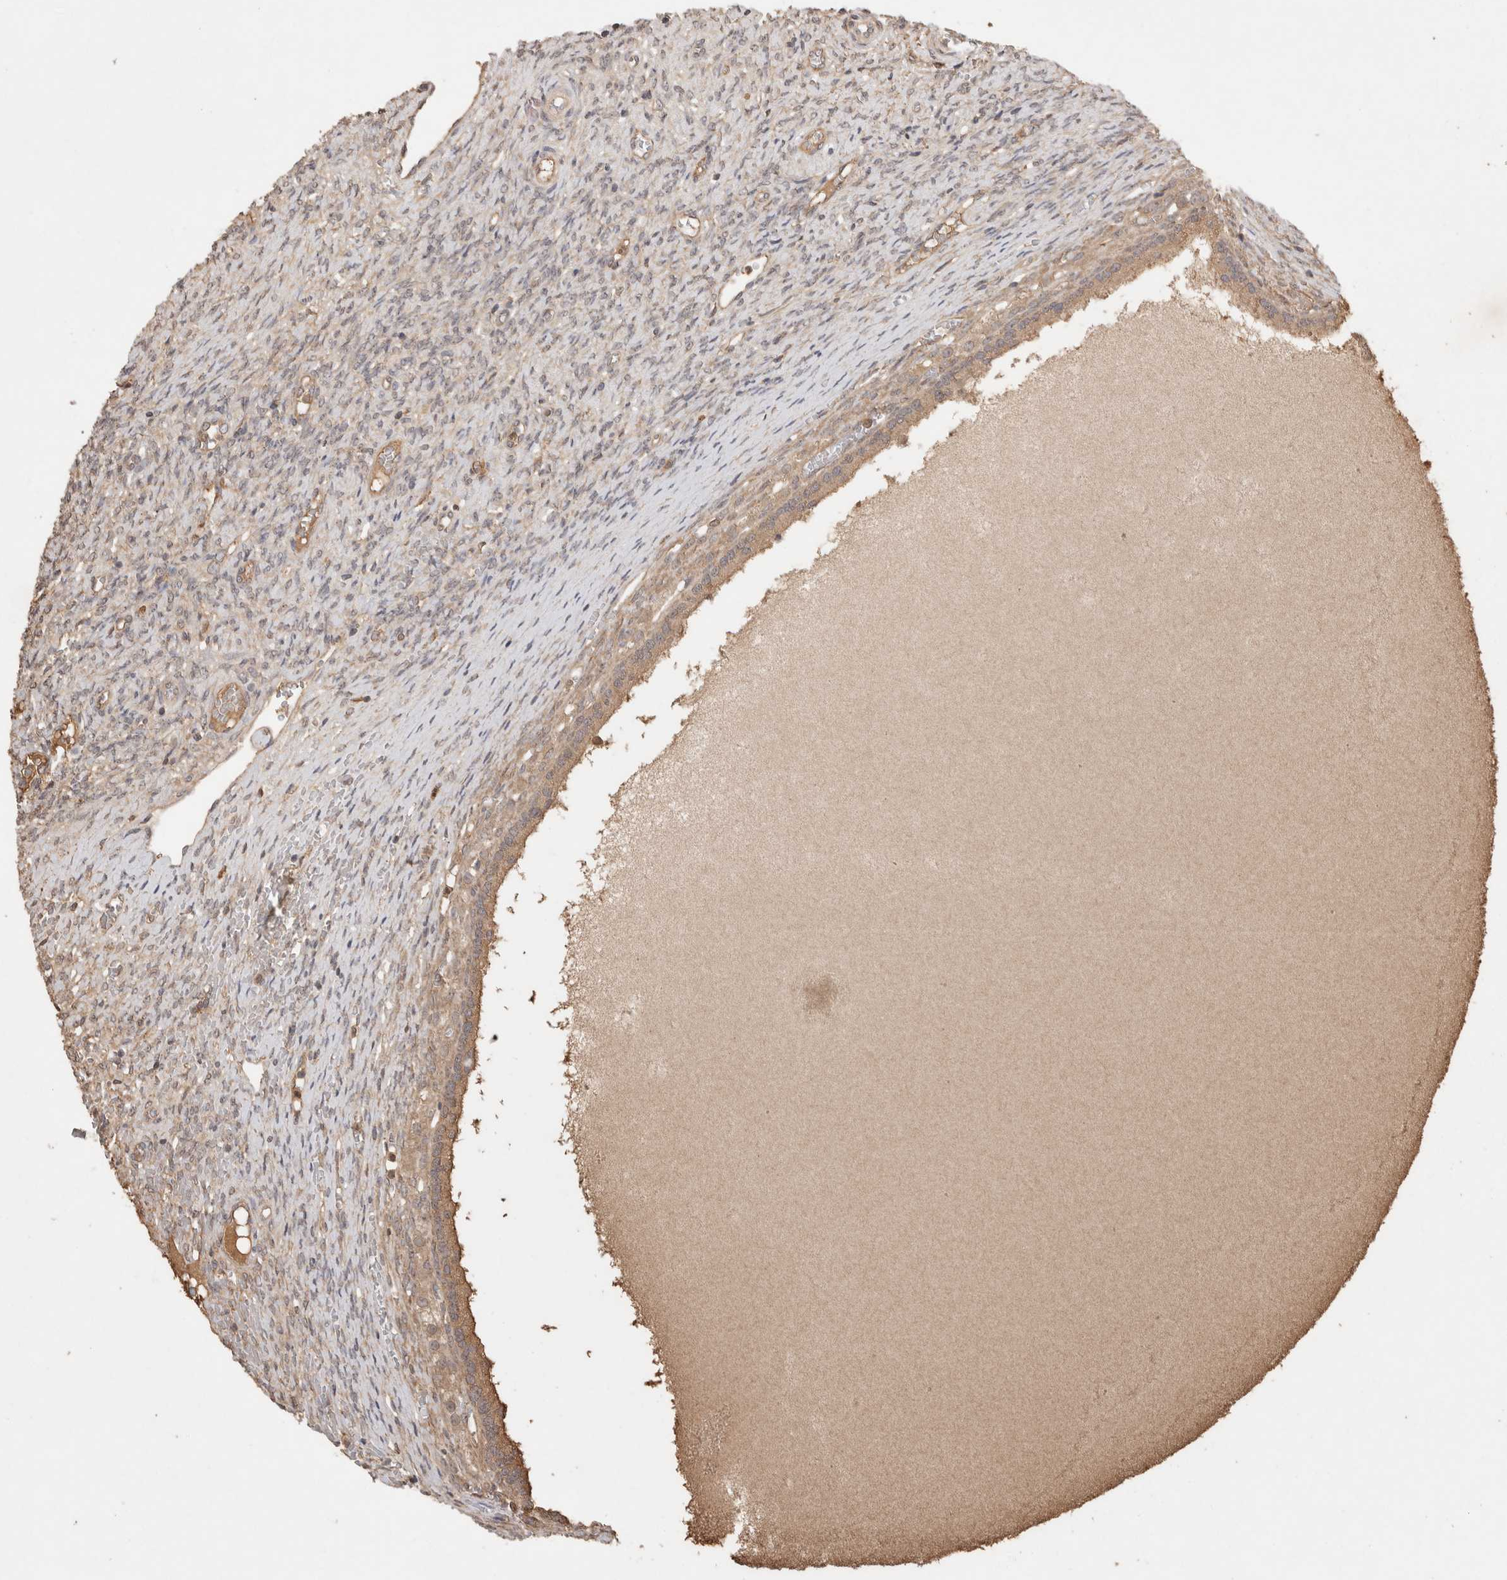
{"staining": {"intensity": "moderate", "quantity": ">75%", "location": "cytoplasmic/membranous"}, "tissue": "ovary", "cell_type": "Follicle cells", "image_type": "normal", "snomed": [{"axis": "morphology", "description": "Normal tissue, NOS"}, {"axis": "topography", "description": "Ovary"}], "caption": "Immunohistochemistry (IHC) of normal human ovary demonstrates medium levels of moderate cytoplasmic/membranous expression in about >75% of follicle cells. (Stains: DAB in brown, nuclei in blue, Microscopy: brightfield microscopy at high magnification).", "gene": "PRMT3", "patient": {"sex": "female", "age": 41}}